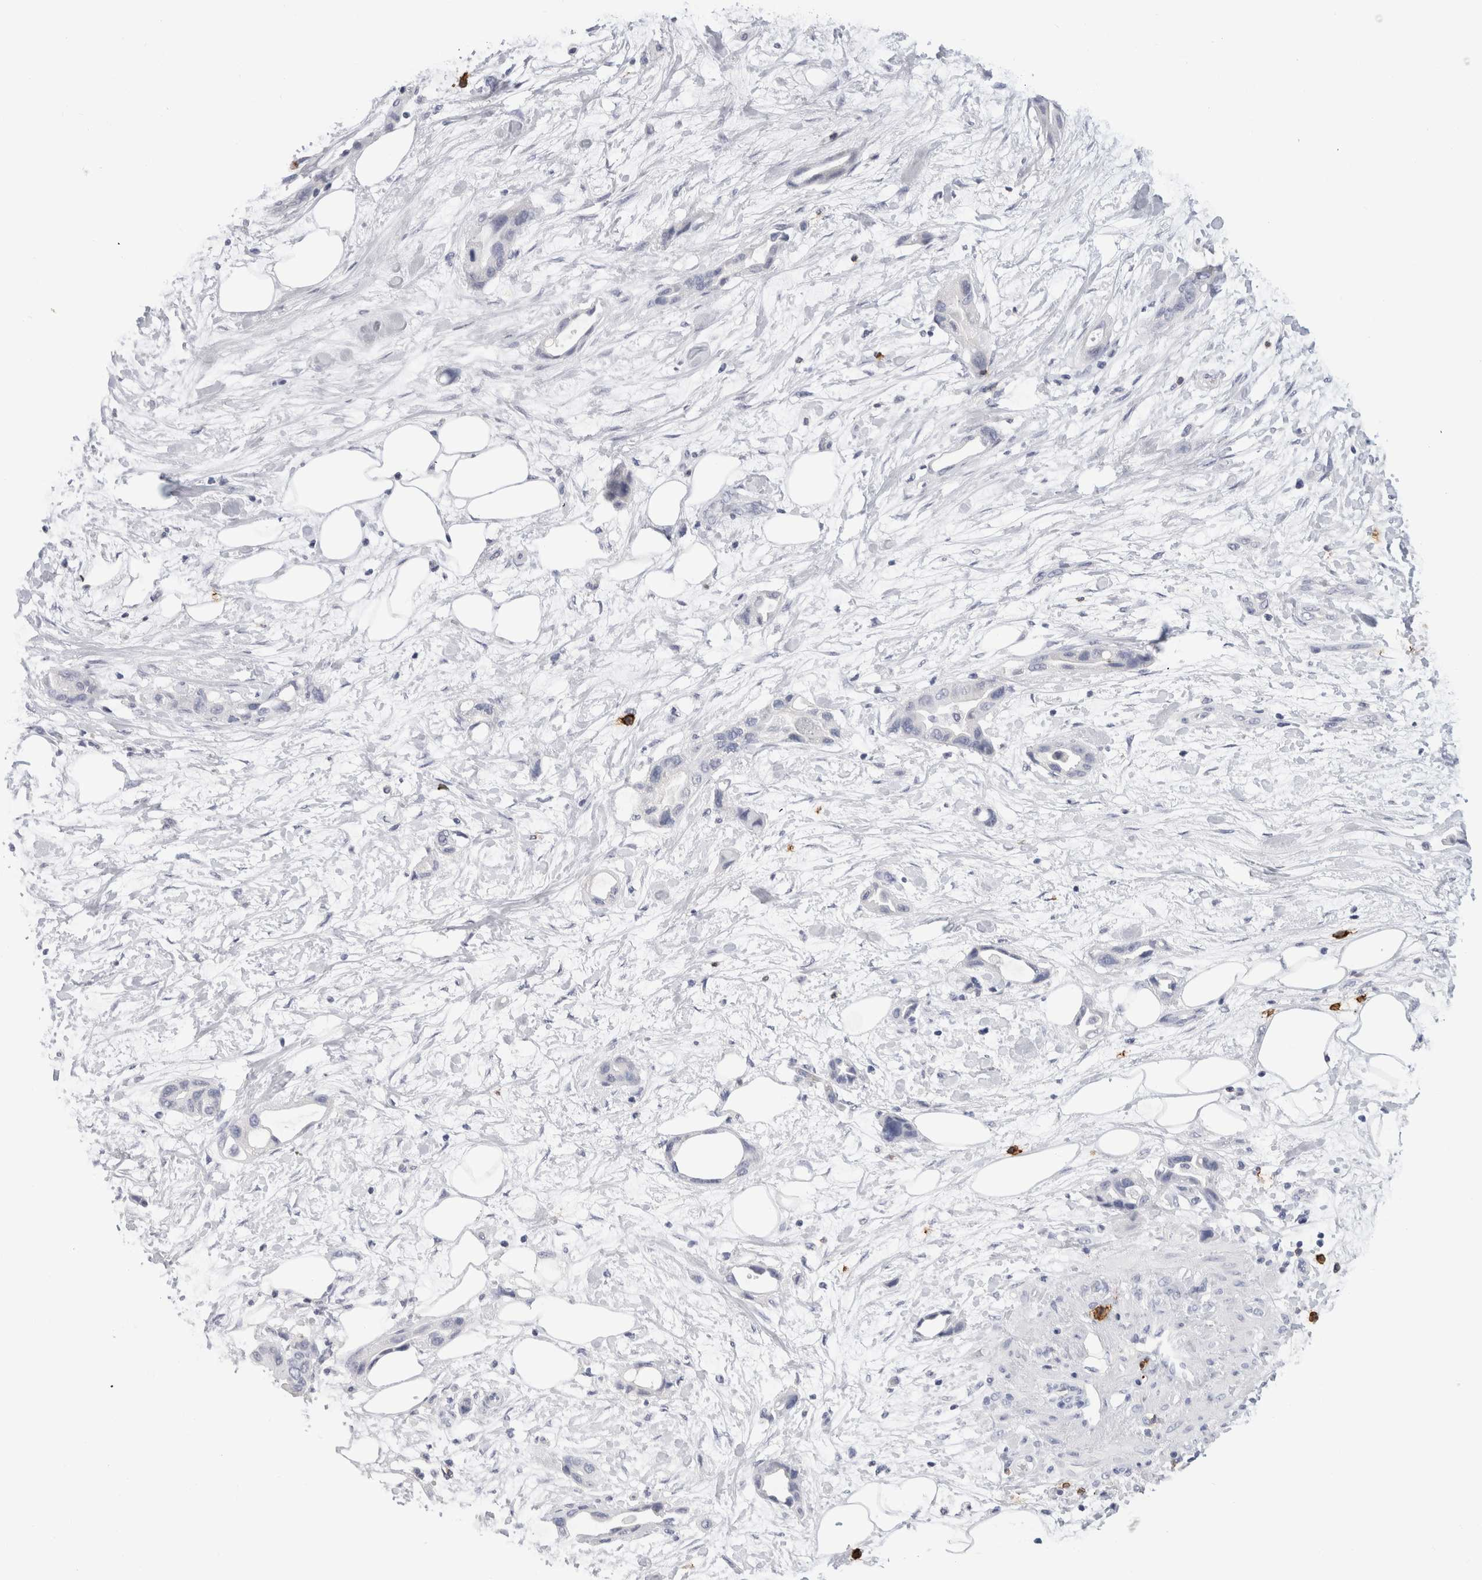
{"staining": {"intensity": "negative", "quantity": "none", "location": "none"}, "tissue": "pancreatic cancer", "cell_type": "Tumor cells", "image_type": "cancer", "snomed": [{"axis": "morphology", "description": "Adenocarcinoma, NOS"}, {"axis": "topography", "description": "Pancreas"}], "caption": "A photomicrograph of human pancreatic cancer is negative for staining in tumor cells. Brightfield microscopy of IHC stained with DAB (brown) and hematoxylin (blue), captured at high magnification.", "gene": "CD38", "patient": {"sex": "female", "age": 57}}